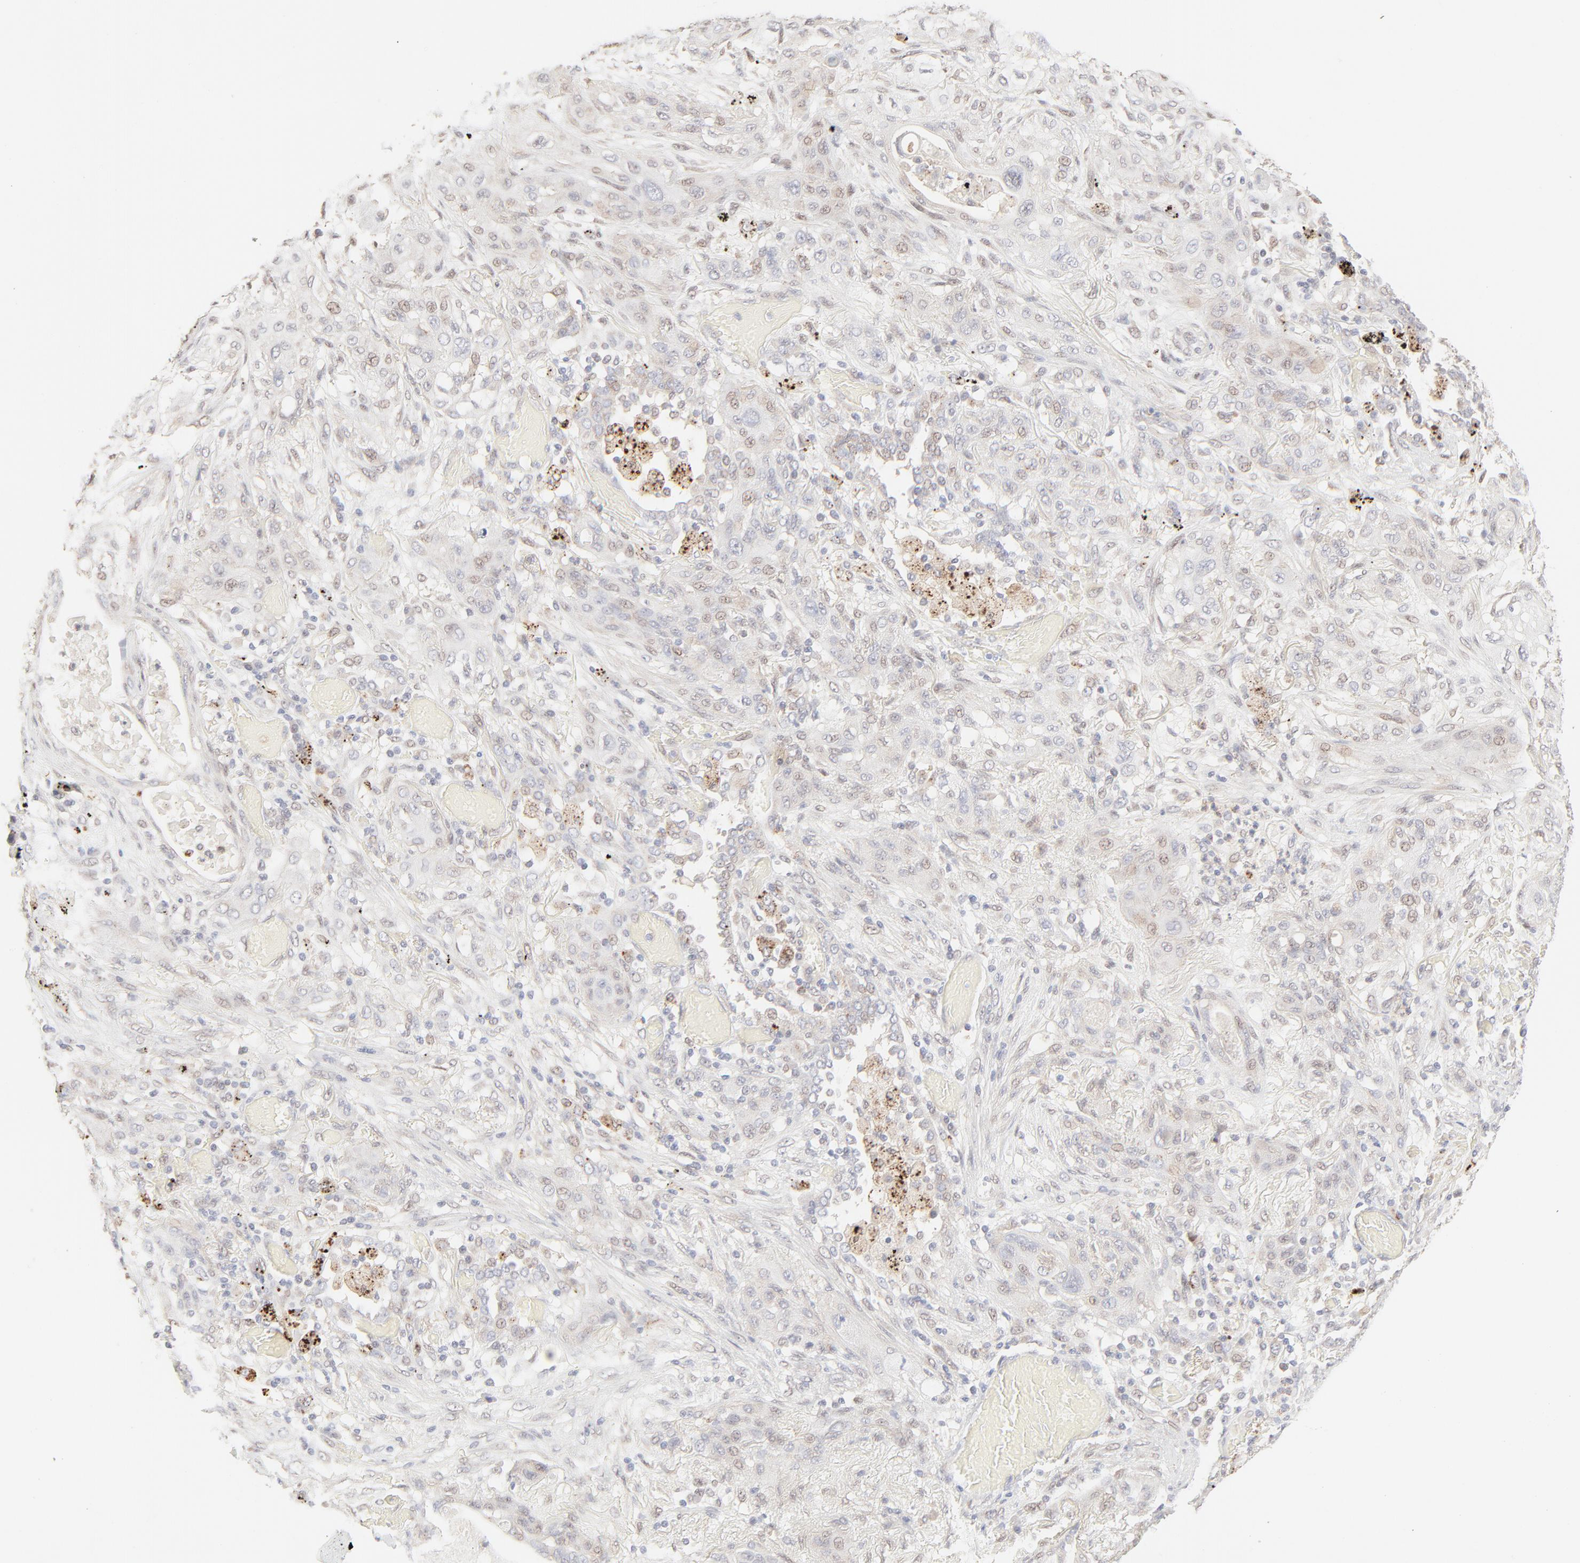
{"staining": {"intensity": "negative", "quantity": "none", "location": "none"}, "tissue": "lung cancer", "cell_type": "Tumor cells", "image_type": "cancer", "snomed": [{"axis": "morphology", "description": "Squamous cell carcinoma, NOS"}, {"axis": "topography", "description": "Lung"}], "caption": "Lung cancer stained for a protein using immunohistochemistry demonstrates no staining tumor cells.", "gene": "LGALS2", "patient": {"sex": "female", "age": 47}}